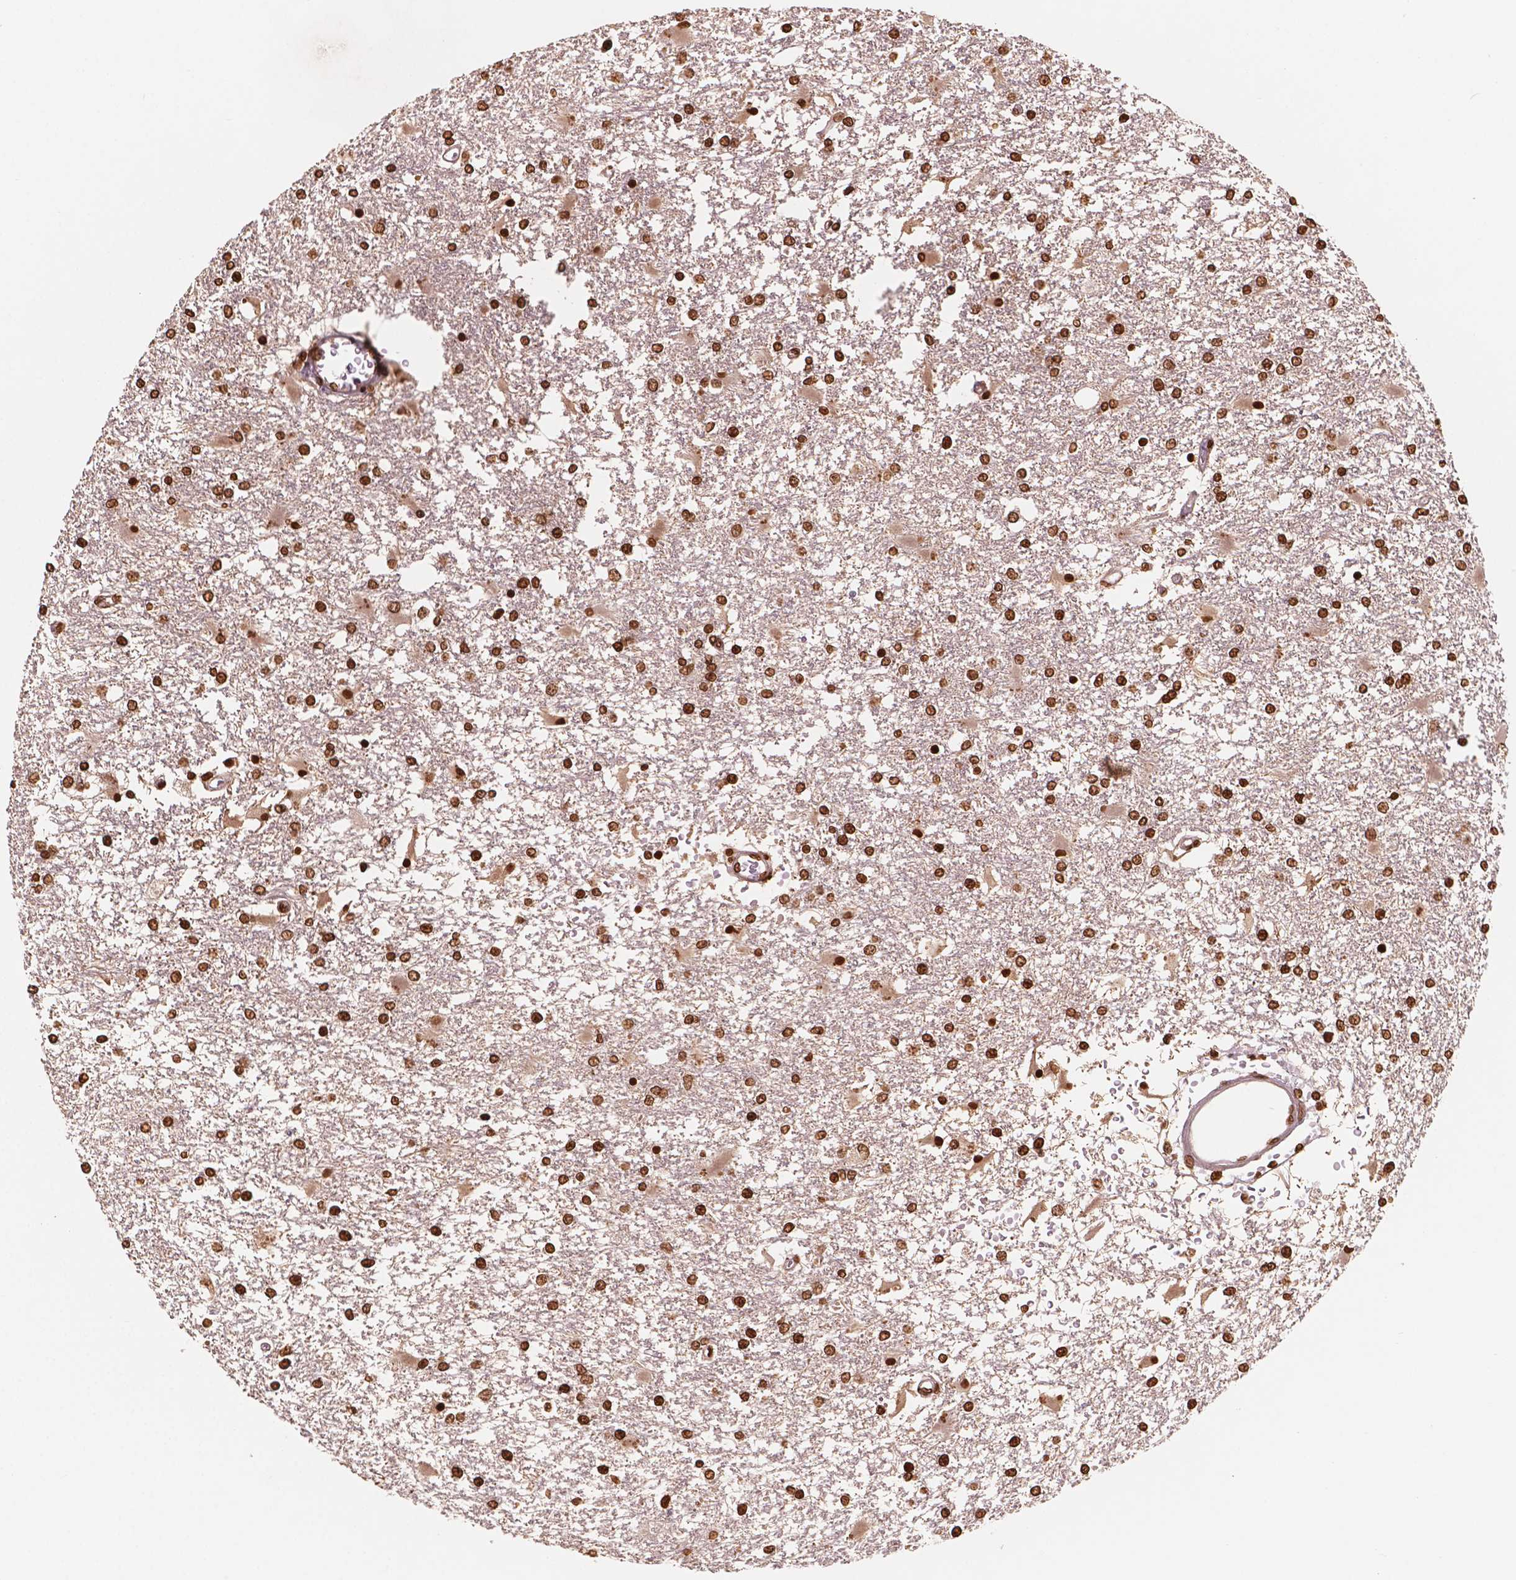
{"staining": {"intensity": "strong", "quantity": ">75%", "location": "nuclear"}, "tissue": "glioma", "cell_type": "Tumor cells", "image_type": "cancer", "snomed": [{"axis": "morphology", "description": "Glioma, malignant, High grade"}, {"axis": "topography", "description": "Cerebral cortex"}], "caption": "Human malignant glioma (high-grade) stained with a brown dye exhibits strong nuclear positive expression in about >75% of tumor cells.", "gene": "H3C7", "patient": {"sex": "male", "age": 79}}